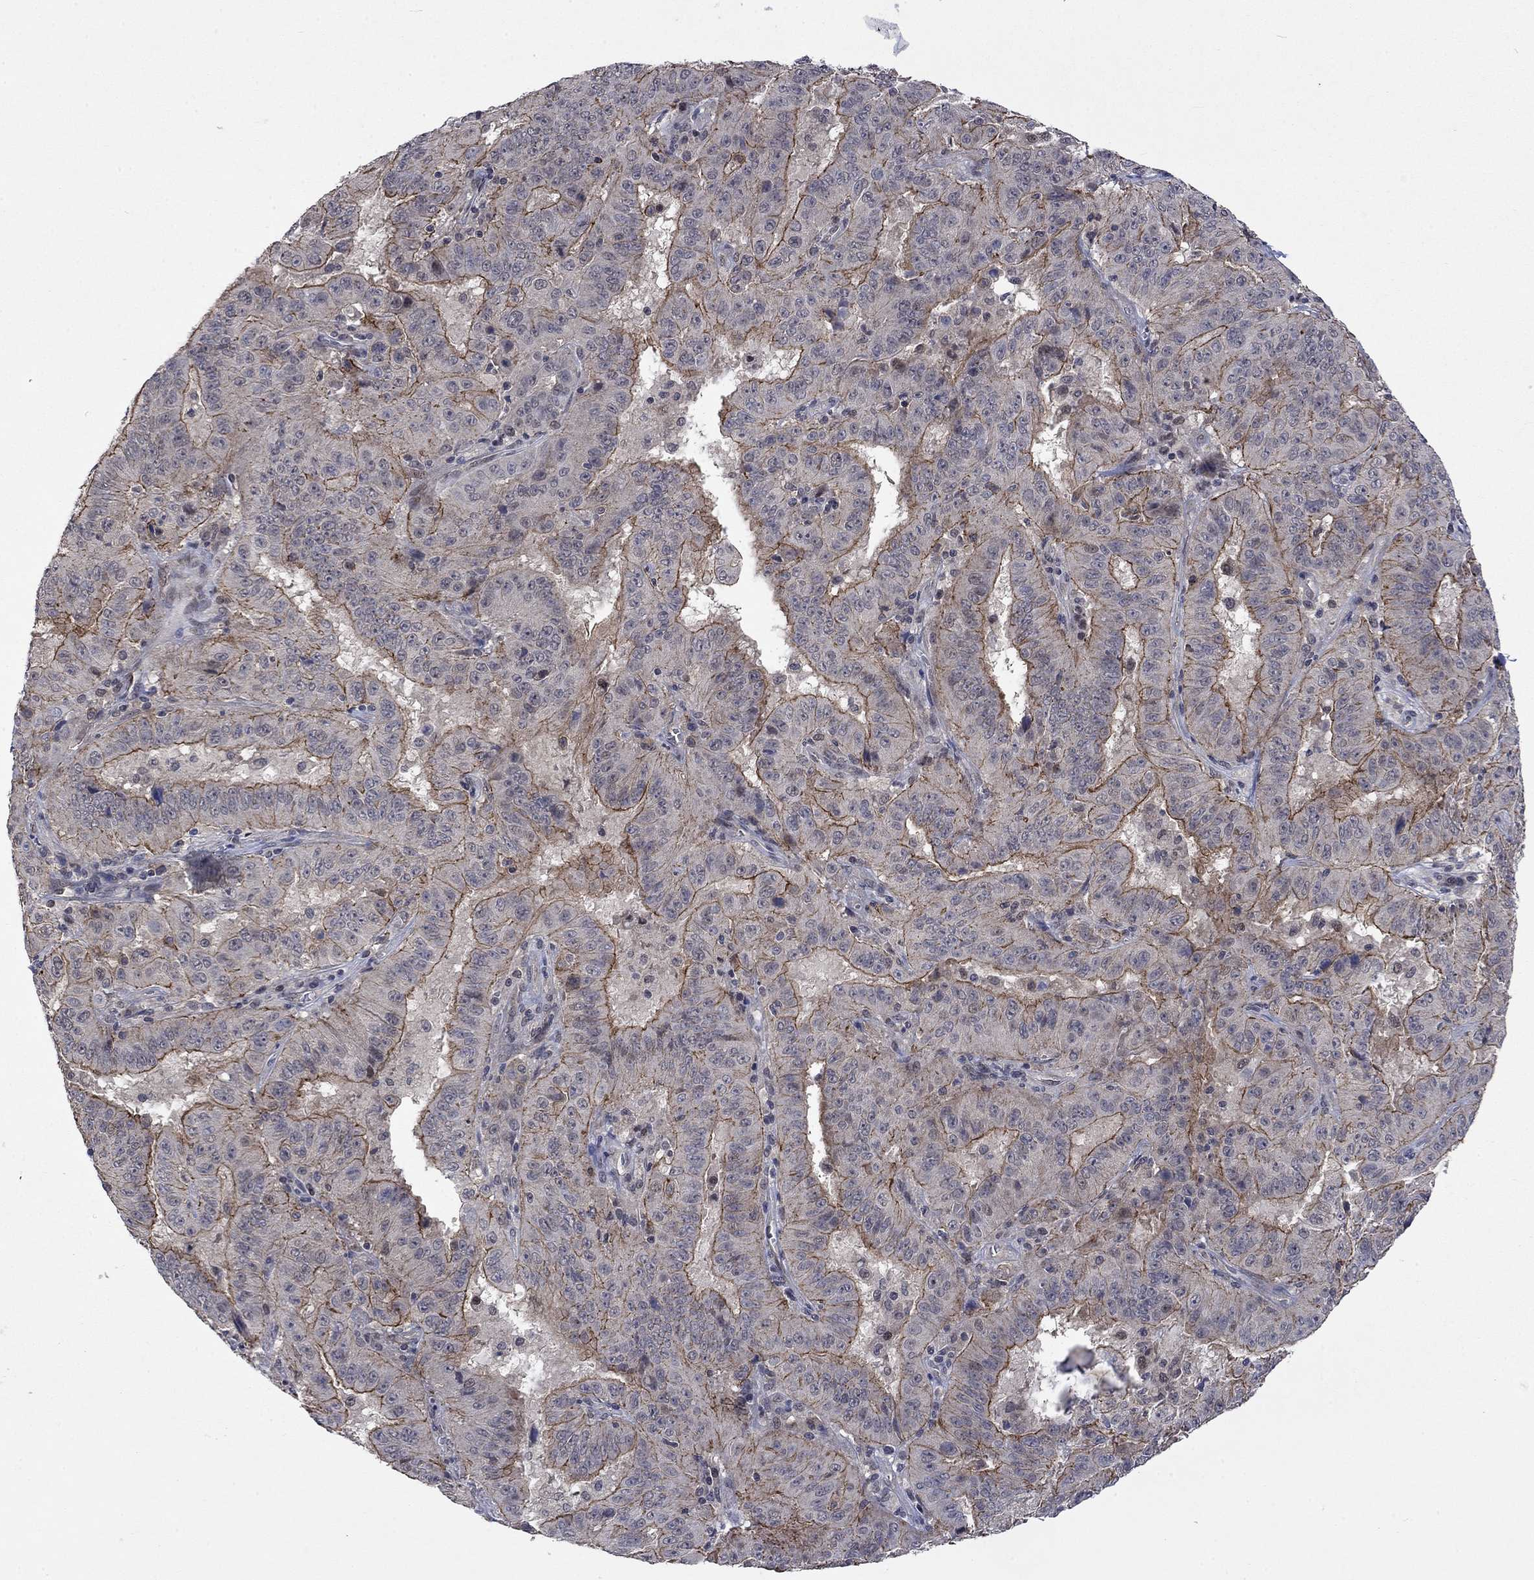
{"staining": {"intensity": "strong", "quantity": "25%-75%", "location": "cytoplasmic/membranous"}, "tissue": "pancreatic cancer", "cell_type": "Tumor cells", "image_type": "cancer", "snomed": [{"axis": "morphology", "description": "Adenocarcinoma, NOS"}, {"axis": "topography", "description": "Pancreas"}], "caption": "This histopathology image exhibits IHC staining of human pancreatic cancer (adenocarcinoma), with high strong cytoplasmic/membranous staining in about 25%-75% of tumor cells.", "gene": "PPP1R9A", "patient": {"sex": "male", "age": 63}}